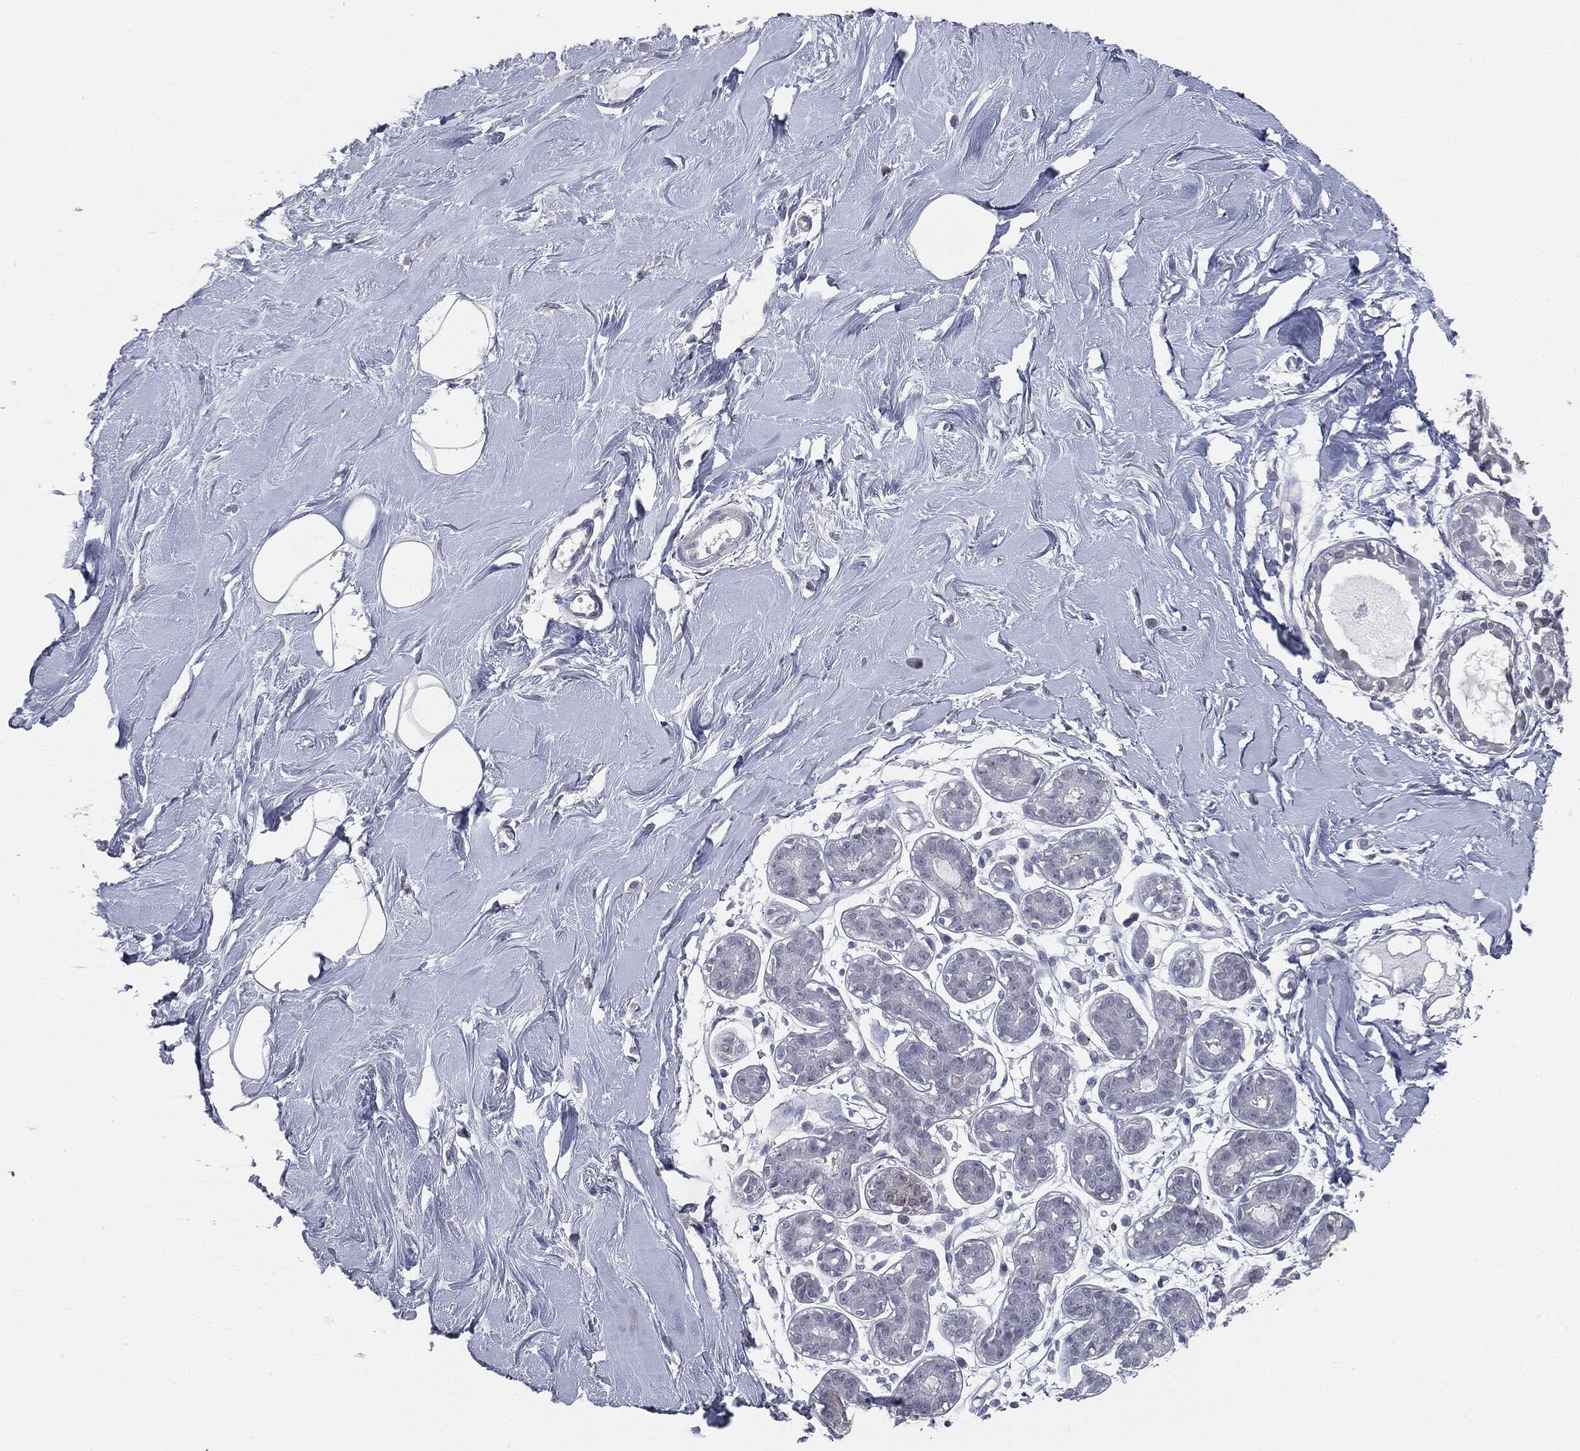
{"staining": {"intensity": "negative", "quantity": "none", "location": "none"}, "tissue": "adipose tissue", "cell_type": "Adipocytes", "image_type": "normal", "snomed": [{"axis": "morphology", "description": "Normal tissue, NOS"}, {"axis": "topography", "description": "Breast"}], "caption": "This is a image of immunohistochemistry (IHC) staining of benign adipose tissue, which shows no expression in adipocytes.", "gene": "SLC2A2", "patient": {"sex": "female", "age": 49}}